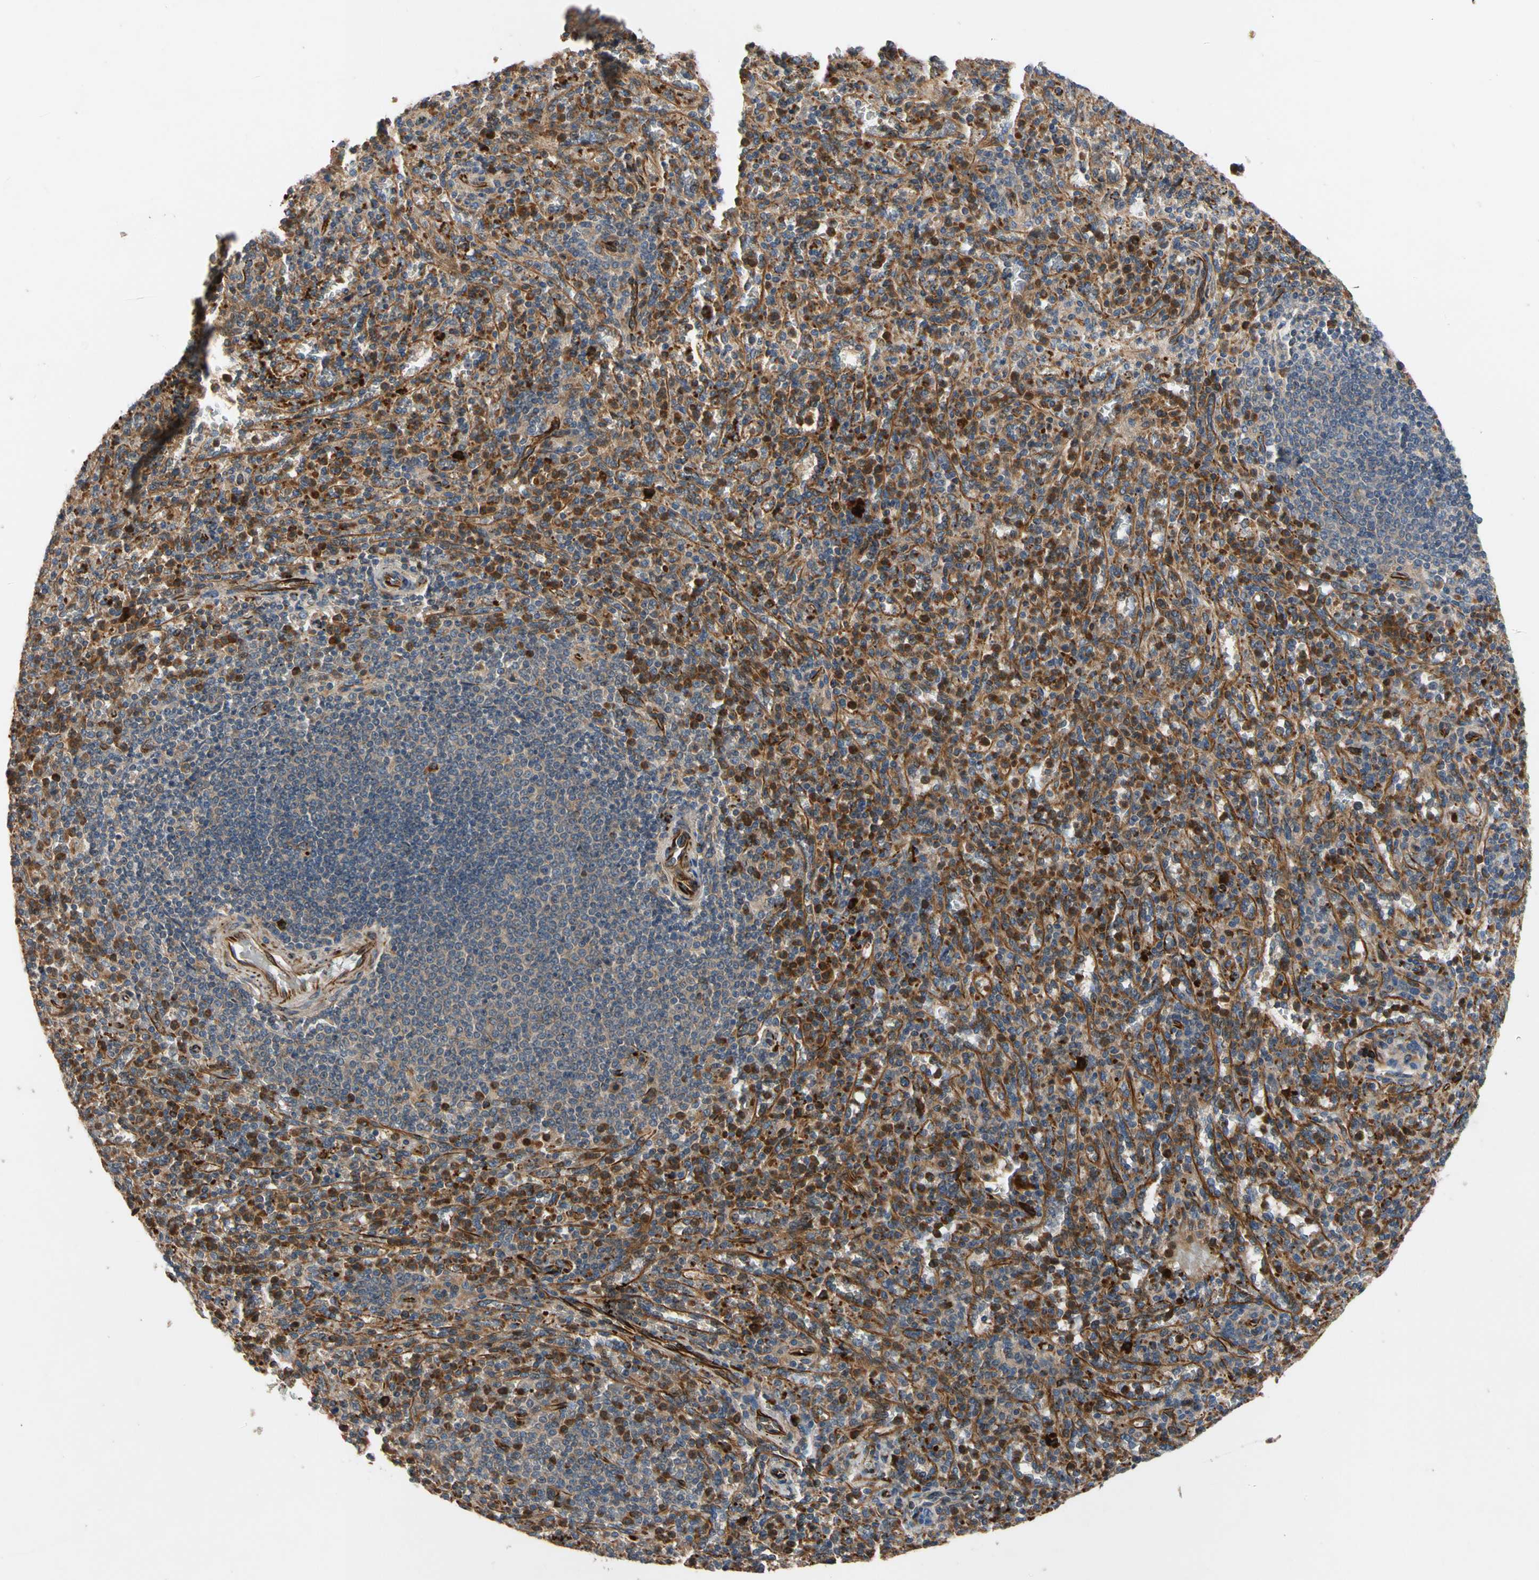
{"staining": {"intensity": "strong", "quantity": "25%-75%", "location": "cytoplasmic/membranous"}, "tissue": "spleen", "cell_type": "Cells in red pulp", "image_type": "normal", "snomed": [{"axis": "morphology", "description": "Normal tissue, NOS"}, {"axis": "topography", "description": "Spleen"}], "caption": "Spleen stained with DAB (3,3'-diaminobenzidine) IHC shows high levels of strong cytoplasmic/membranous positivity in about 25%-75% of cells in red pulp.", "gene": "FGD6", "patient": {"sex": "male", "age": 36}}